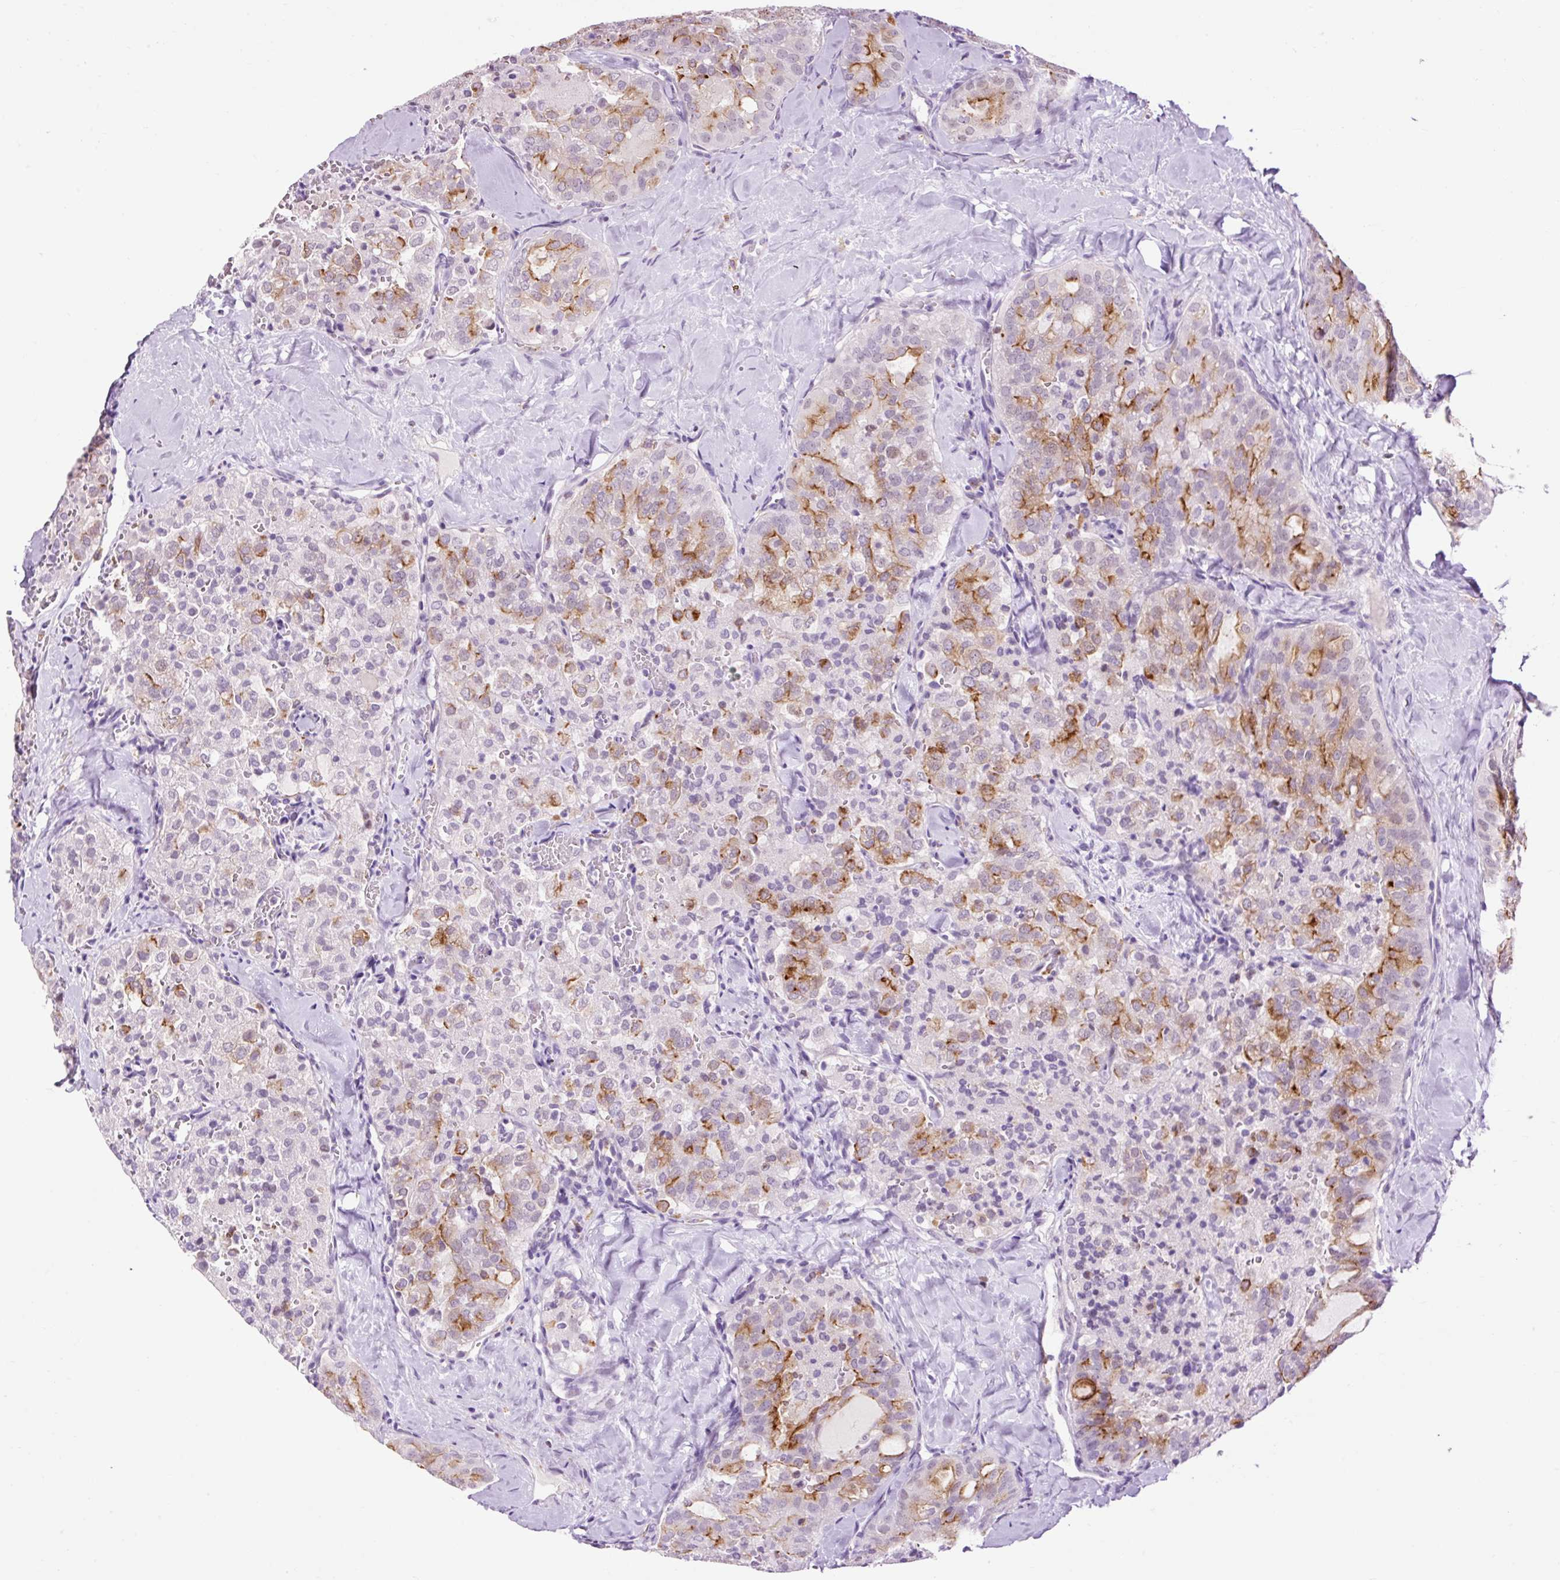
{"staining": {"intensity": "moderate", "quantity": "<25%", "location": "cytoplasmic/membranous"}, "tissue": "thyroid cancer", "cell_type": "Tumor cells", "image_type": "cancer", "snomed": [{"axis": "morphology", "description": "Follicular adenoma carcinoma, NOS"}, {"axis": "topography", "description": "Thyroid gland"}], "caption": "Thyroid cancer (follicular adenoma carcinoma) was stained to show a protein in brown. There is low levels of moderate cytoplasmic/membranous staining in about <25% of tumor cells.", "gene": "LY86", "patient": {"sex": "male", "age": 75}}